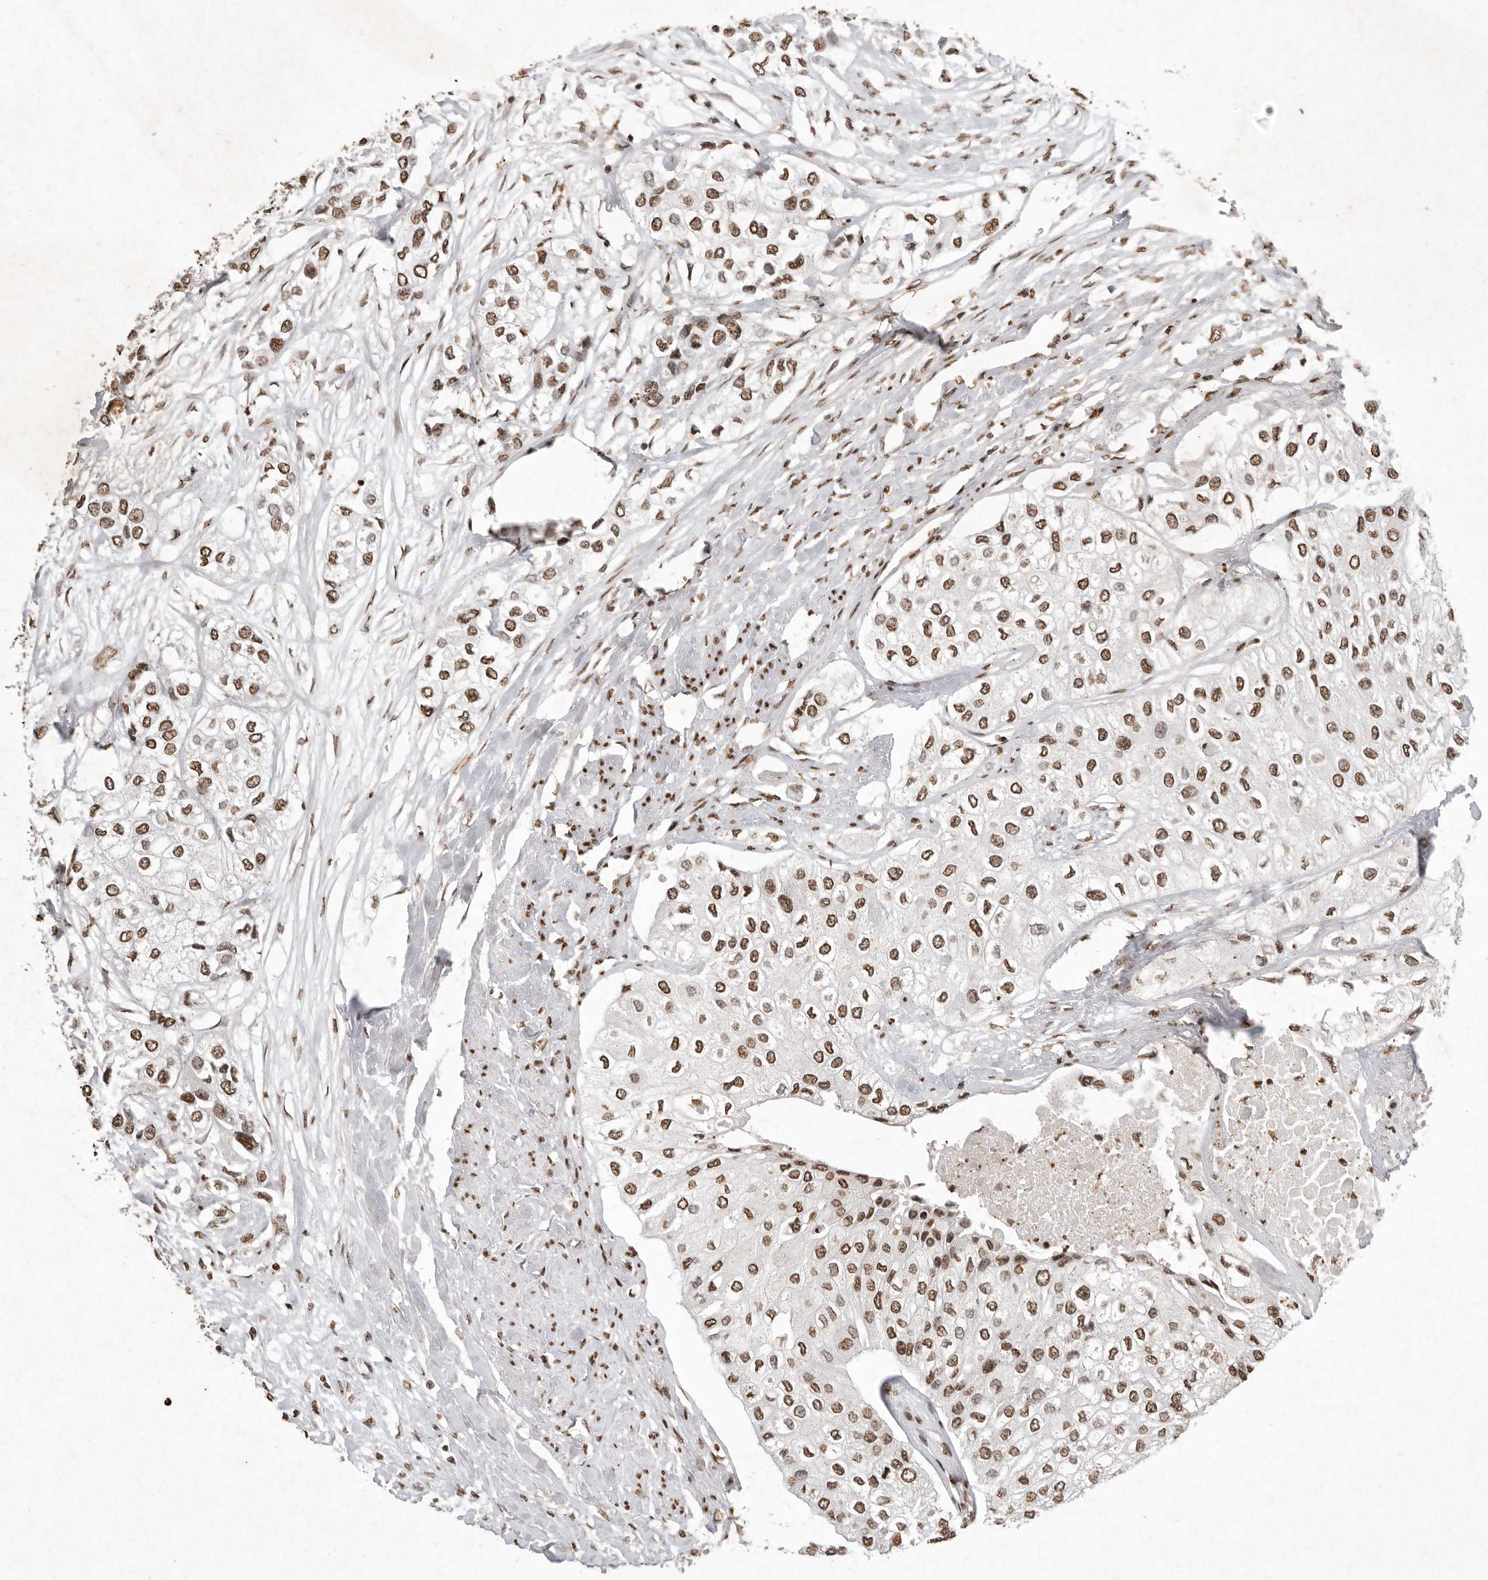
{"staining": {"intensity": "moderate", "quantity": ">75%", "location": "nuclear"}, "tissue": "urothelial cancer", "cell_type": "Tumor cells", "image_type": "cancer", "snomed": [{"axis": "morphology", "description": "Urothelial carcinoma, High grade"}, {"axis": "topography", "description": "Urinary bladder"}], "caption": "Moderate nuclear expression is appreciated in about >75% of tumor cells in urothelial cancer.", "gene": "NKX3-2", "patient": {"sex": "male", "age": 64}}